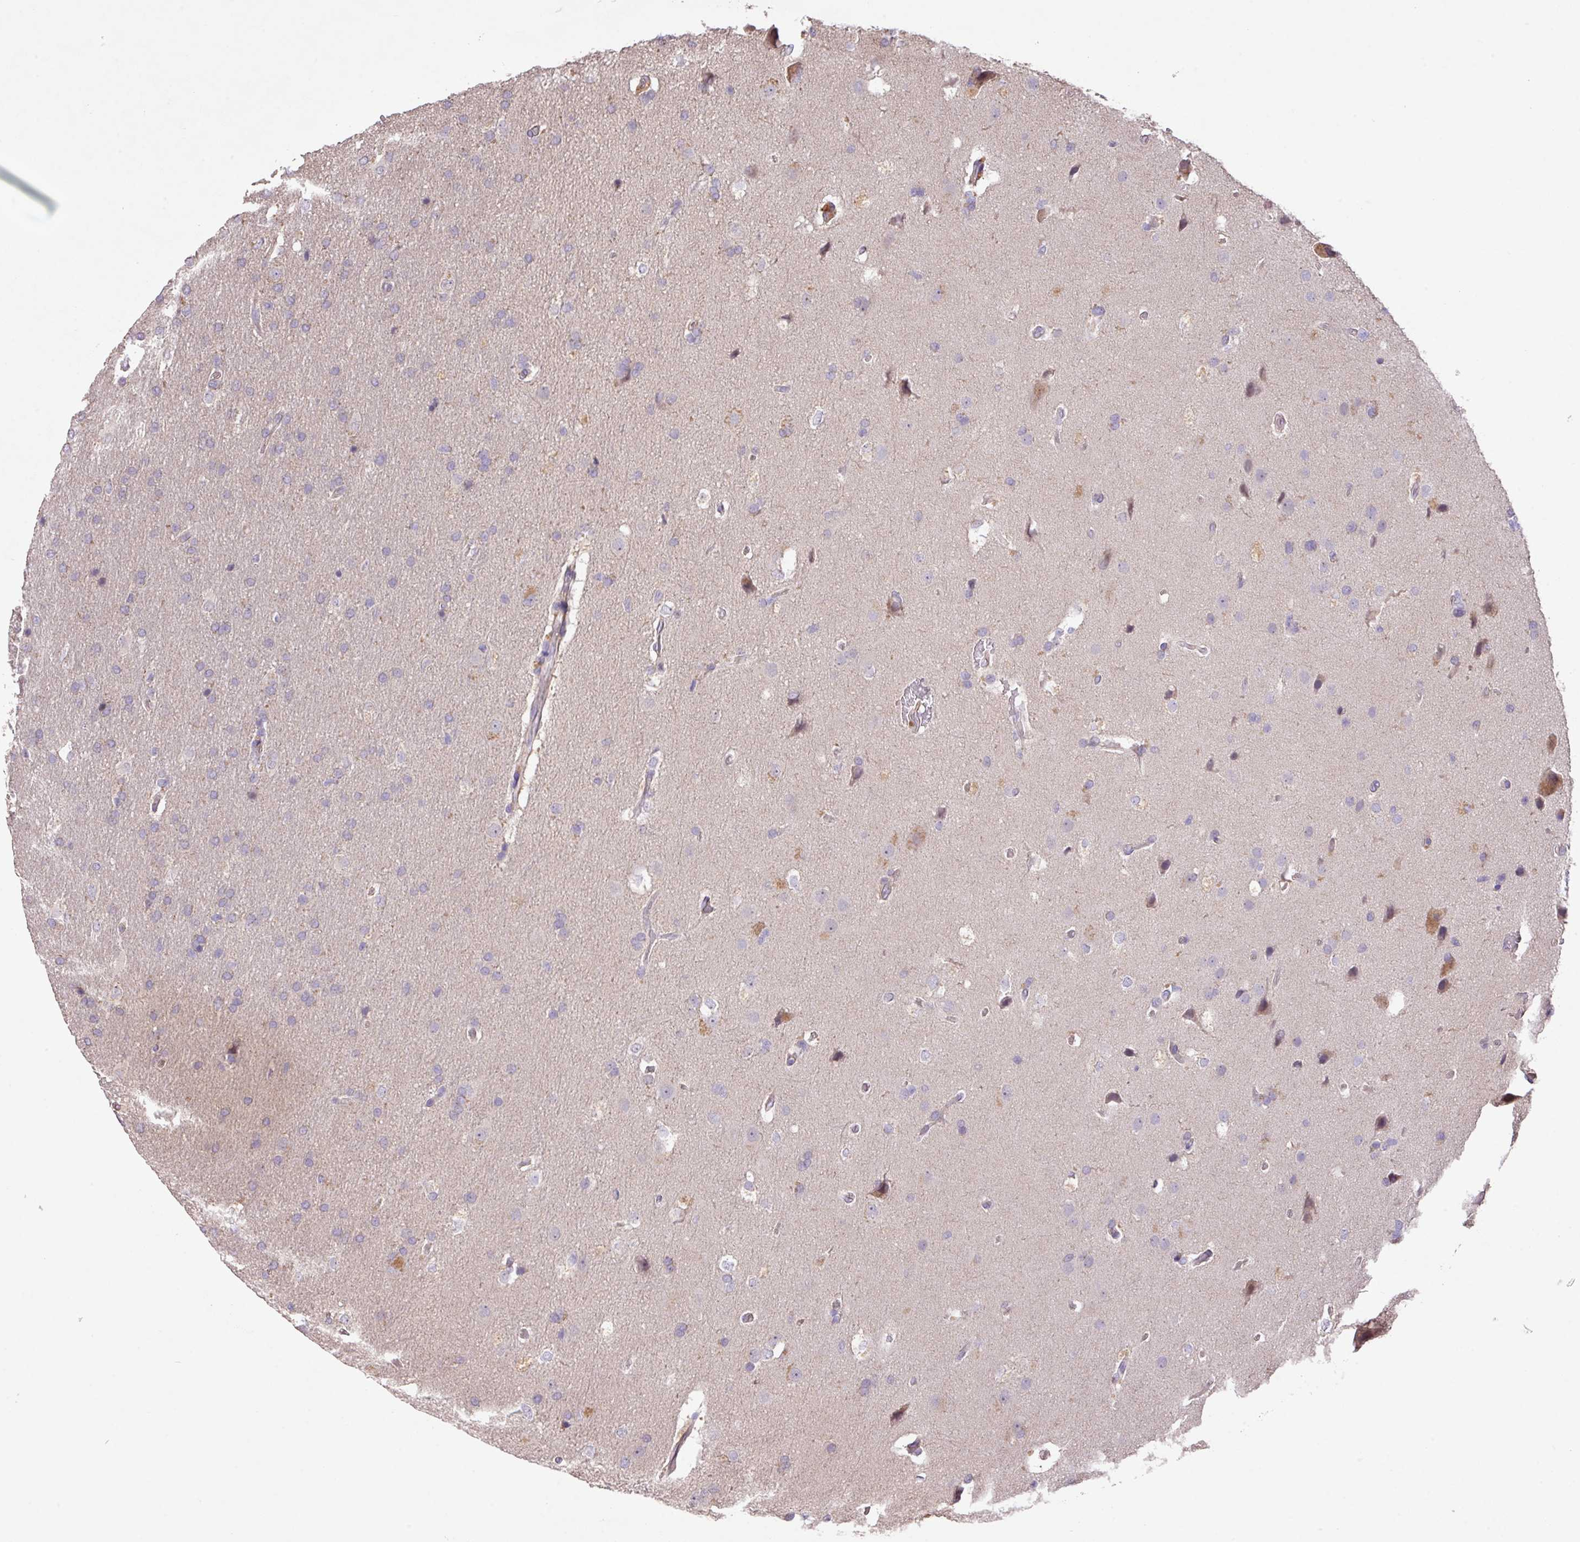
{"staining": {"intensity": "negative", "quantity": "none", "location": "none"}, "tissue": "glioma", "cell_type": "Tumor cells", "image_type": "cancer", "snomed": [{"axis": "morphology", "description": "Glioma, malignant, High grade"}, {"axis": "topography", "description": "Brain"}], "caption": "Tumor cells are negative for brown protein staining in glioma.", "gene": "PRADC1", "patient": {"sex": "male", "age": 56}}